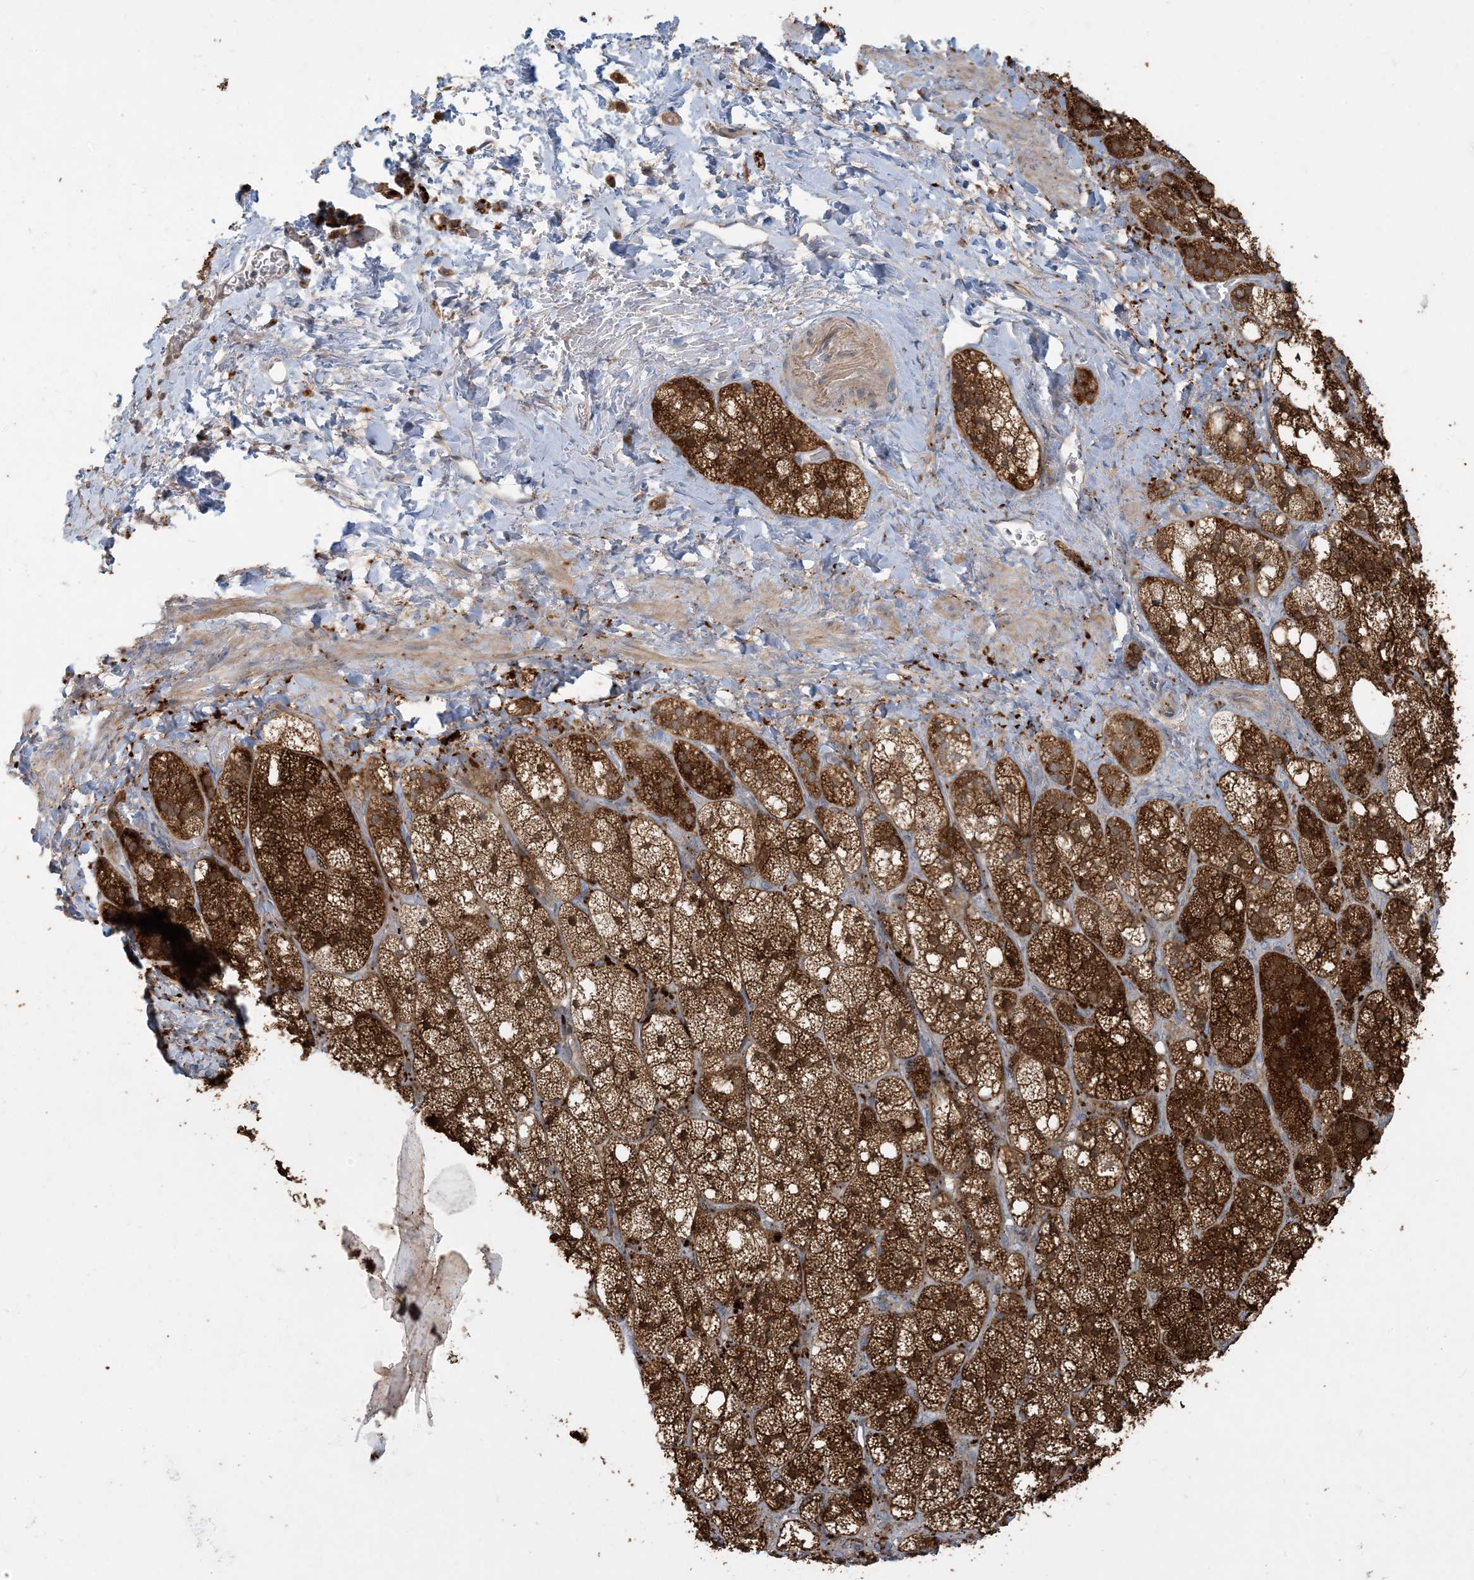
{"staining": {"intensity": "strong", "quantity": ">75%", "location": "cytoplasmic/membranous"}, "tissue": "adrenal gland", "cell_type": "Glandular cells", "image_type": "normal", "snomed": [{"axis": "morphology", "description": "Normal tissue, NOS"}, {"axis": "topography", "description": "Adrenal gland"}], "caption": "DAB (3,3'-diaminobenzidine) immunohistochemical staining of normal human adrenal gland exhibits strong cytoplasmic/membranous protein expression in approximately >75% of glandular cells.", "gene": "LTN1", "patient": {"sex": "male", "age": 61}}